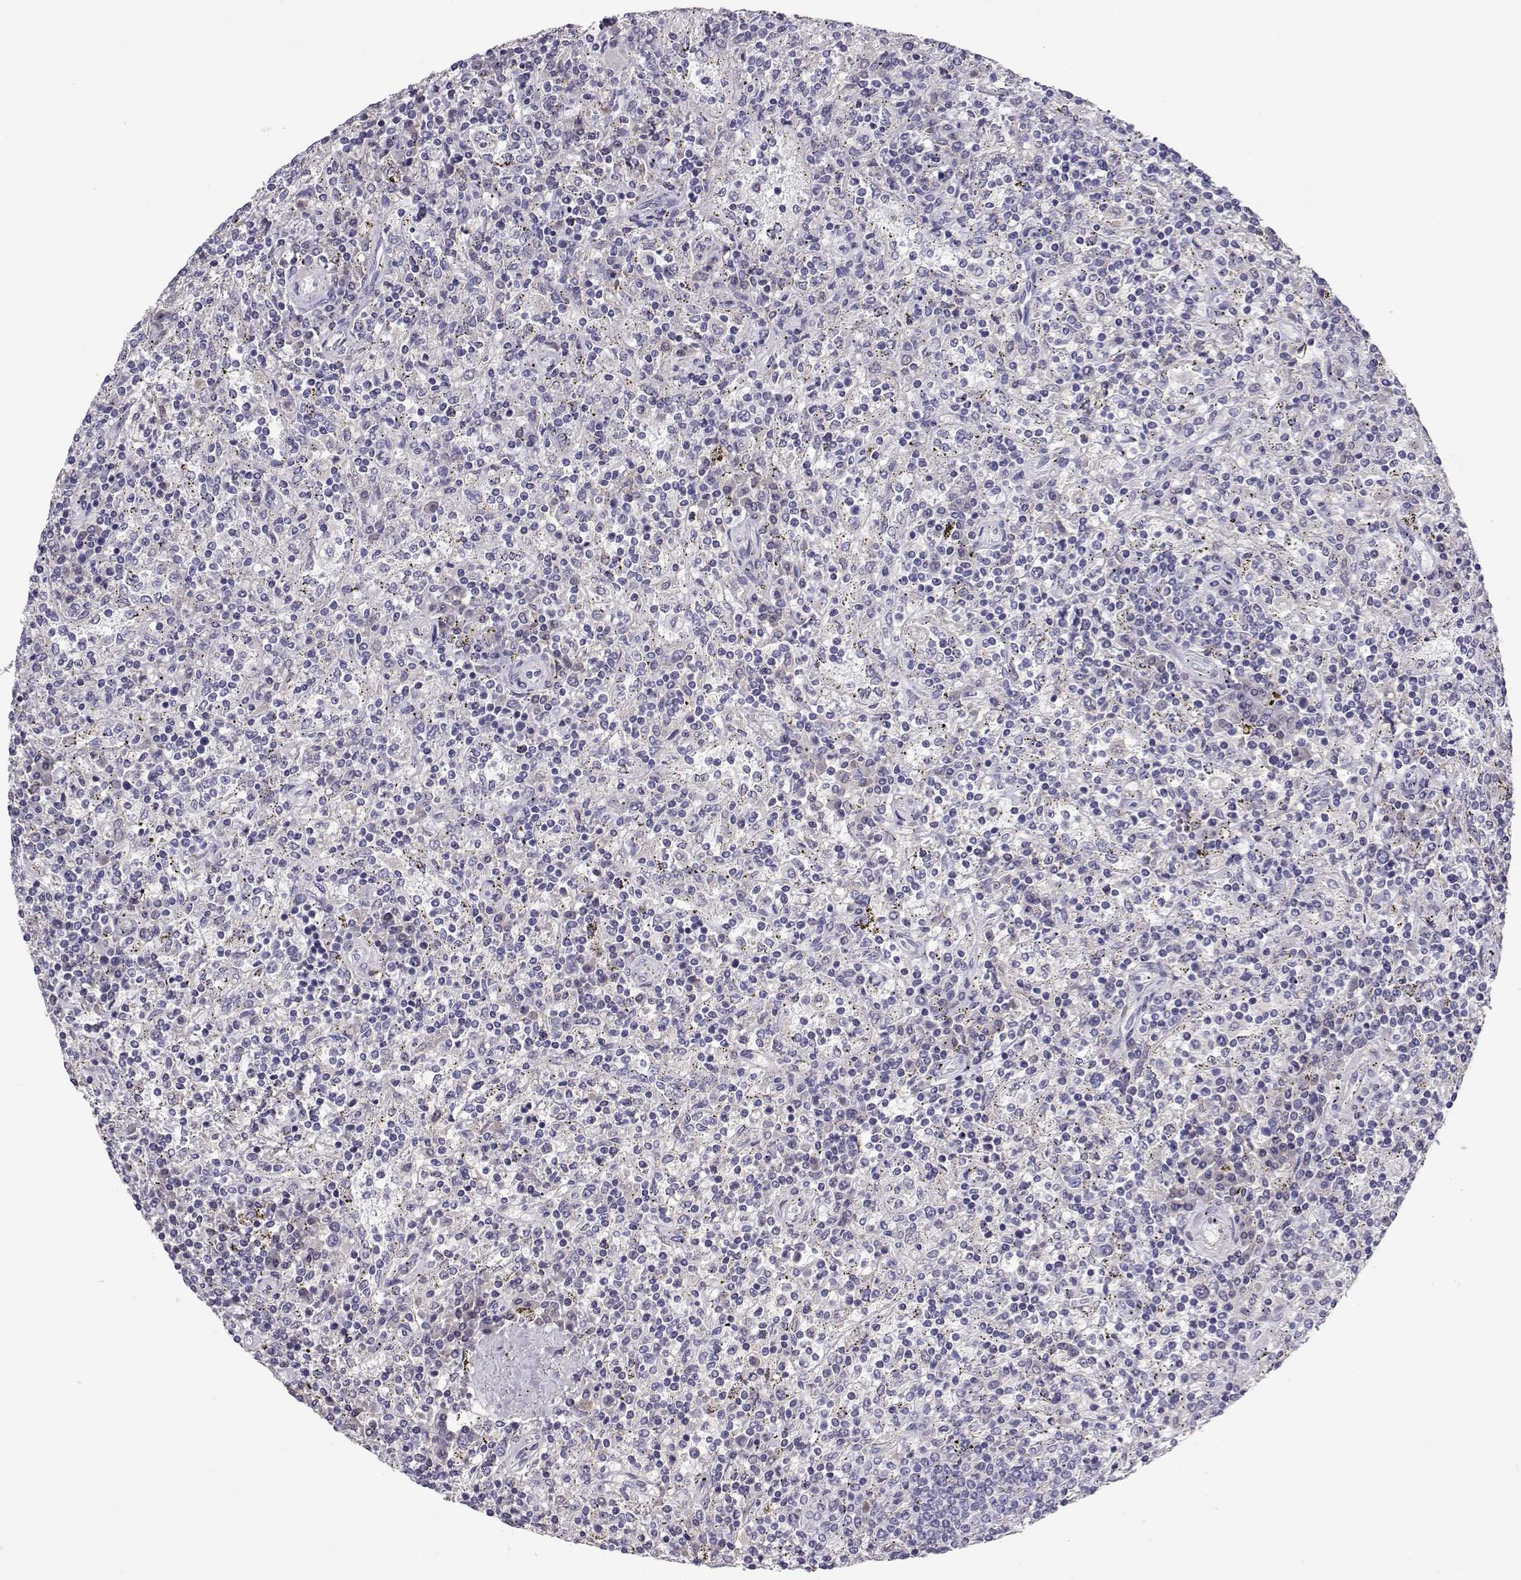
{"staining": {"intensity": "negative", "quantity": "none", "location": "none"}, "tissue": "lymphoma", "cell_type": "Tumor cells", "image_type": "cancer", "snomed": [{"axis": "morphology", "description": "Malignant lymphoma, non-Hodgkin's type, Low grade"}, {"axis": "topography", "description": "Spleen"}], "caption": "There is no significant expression in tumor cells of lymphoma.", "gene": "GPR26", "patient": {"sex": "male", "age": 62}}